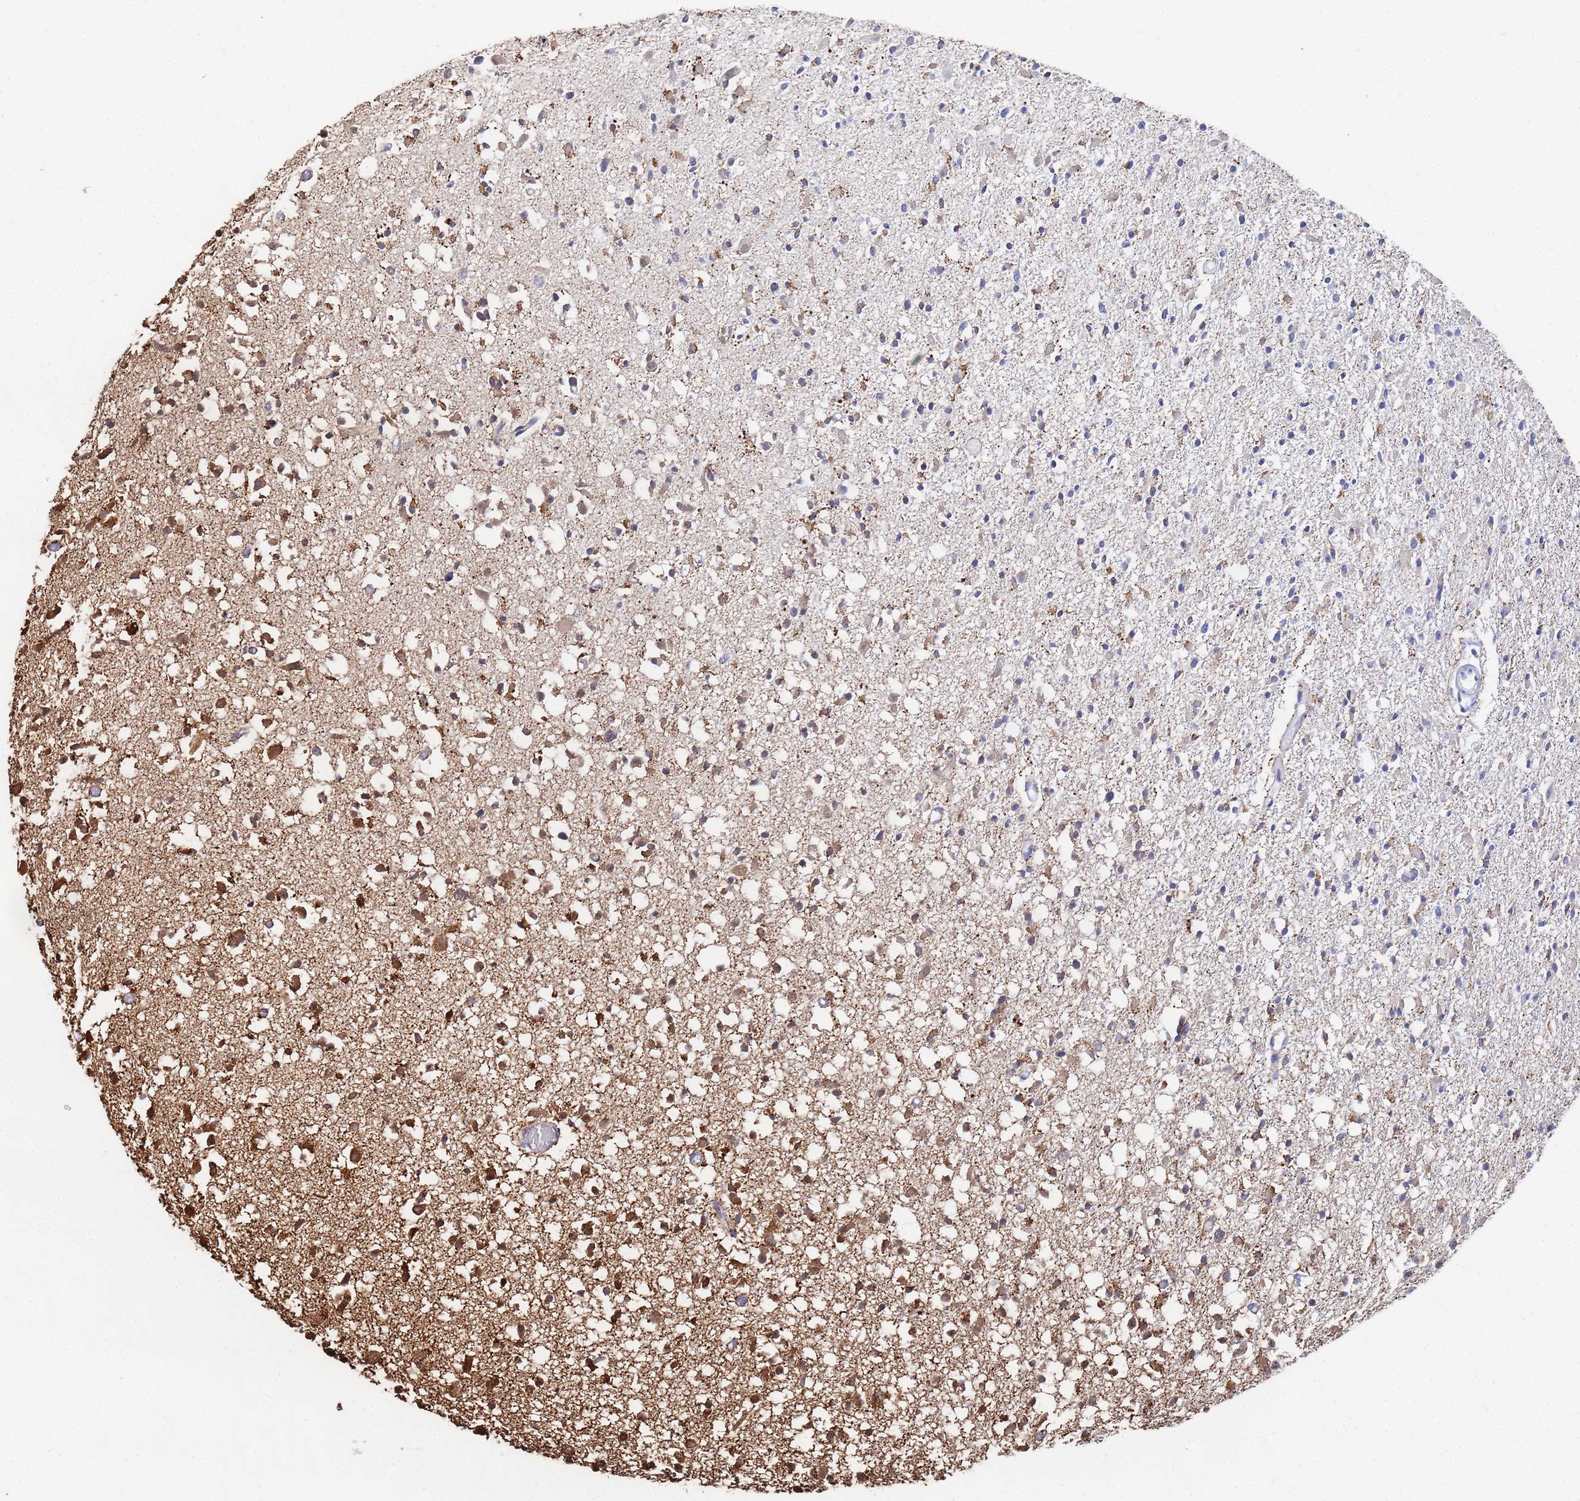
{"staining": {"intensity": "strong", "quantity": "25%-75%", "location": "cytoplasmic/membranous"}, "tissue": "glioma", "cell_type": "Tumor cells", "image_type": "cancer", "snomed": [{"axis": "morphology", "description": "Glioma, malignant, Low grade"}, {"axis": "topography", "description": "Brain"}], "caption": "The photomicrograph shows immunohistochemical staining of malignant glioma (low-grade). There is strong cytoplasmic/membranous staining is seen in about 25%-75% of tumor cells.", "gene": "GLUD1", "patient": {"sex": "female", "age": 22}}